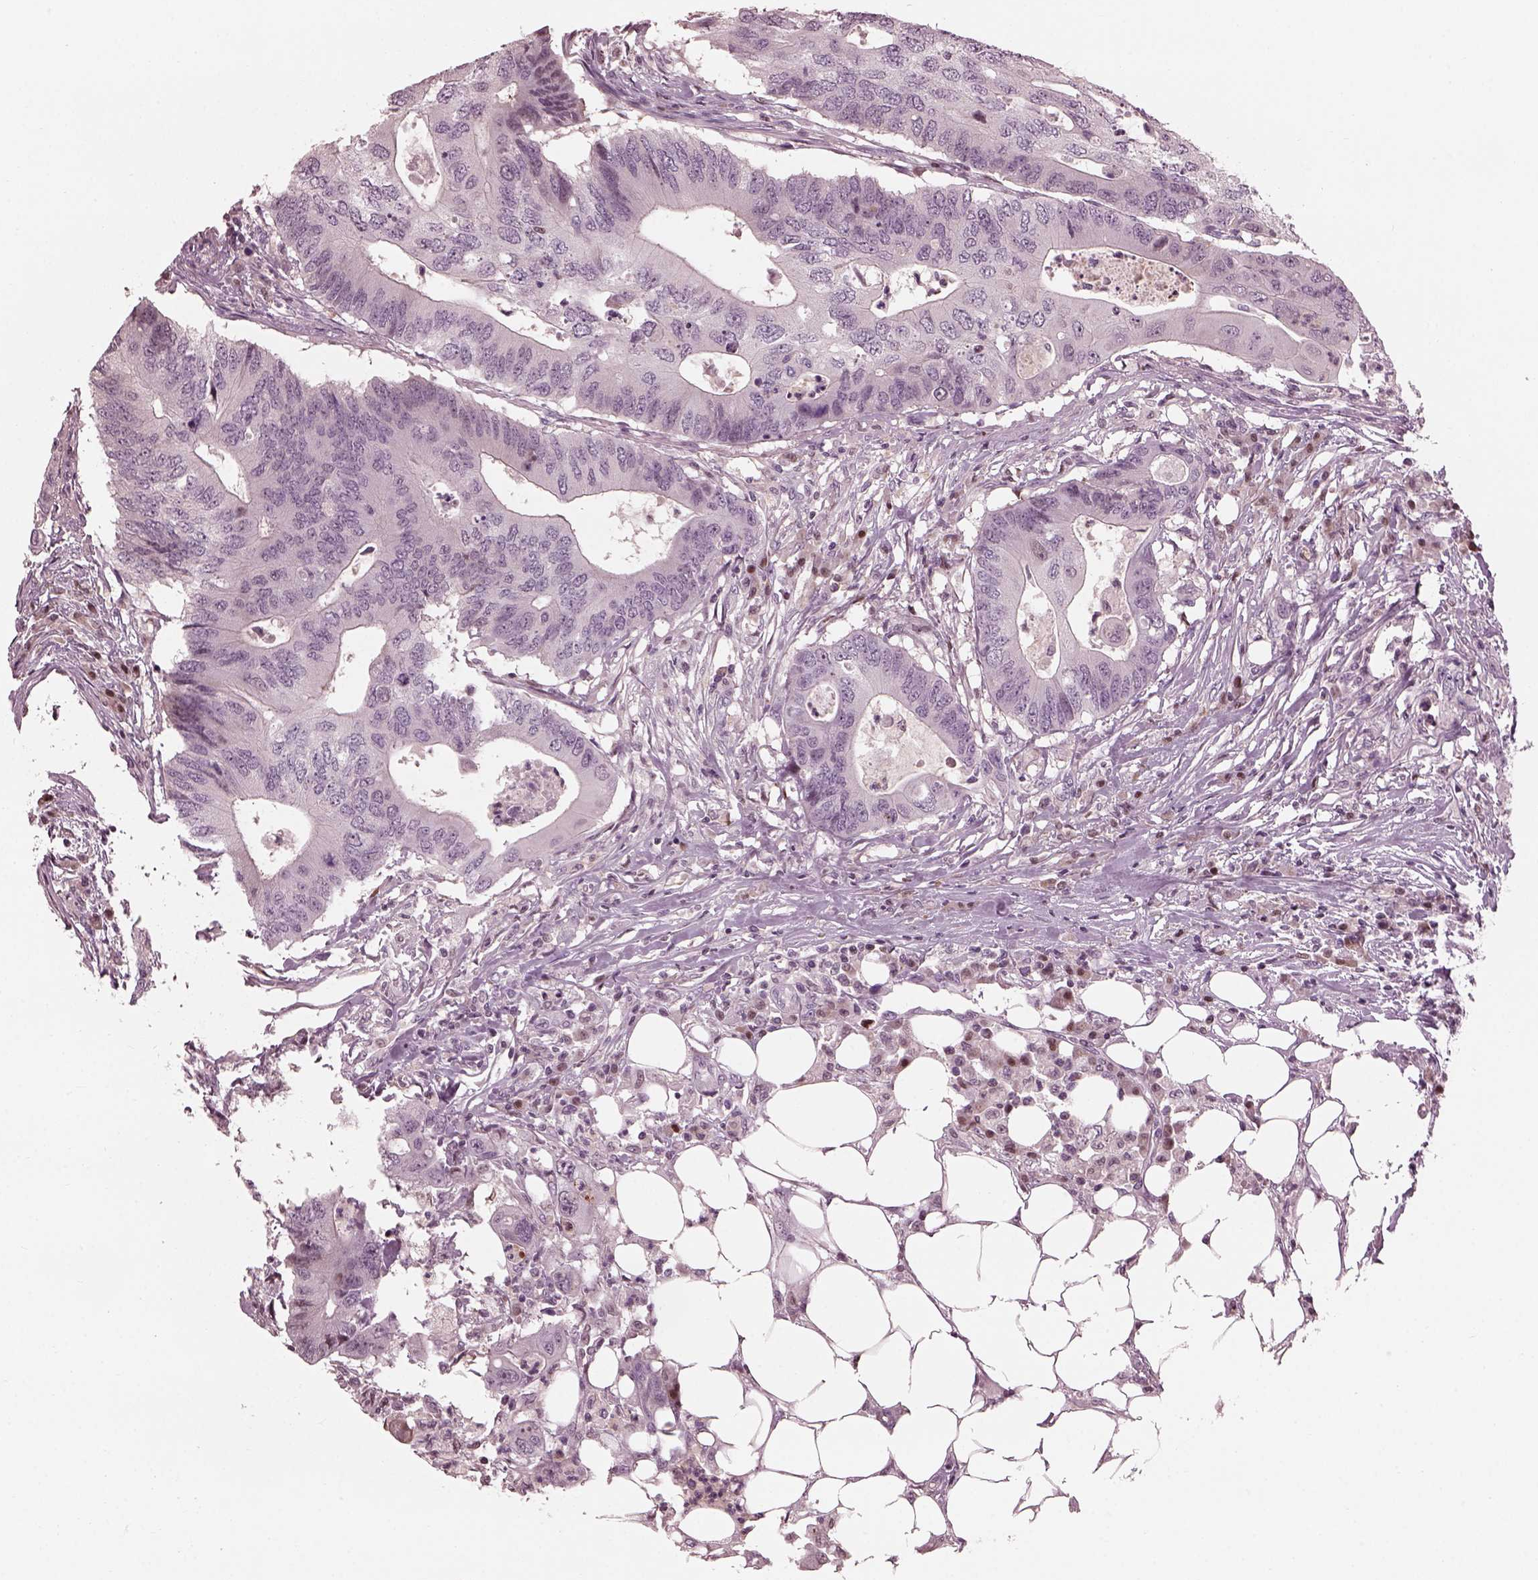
{"staining": {"intensity": "negative", "quantity": "none", "location": "none"}, "tissue": "colorectal cancer", "cell_type": "Tumor cells", "image_type": "cancer", "snomed": [{"axis": "morphology", "description": "Adenocarcinoma, NOS"}, {"axis": "topography", "description": "Colon"}], "caption": "This is a micrograph of IHC staining of colorectal cancer, which shows no staining in tumor cells.", "gene": "BFSP1", "patient": {"sex": "male", "age": 71}}